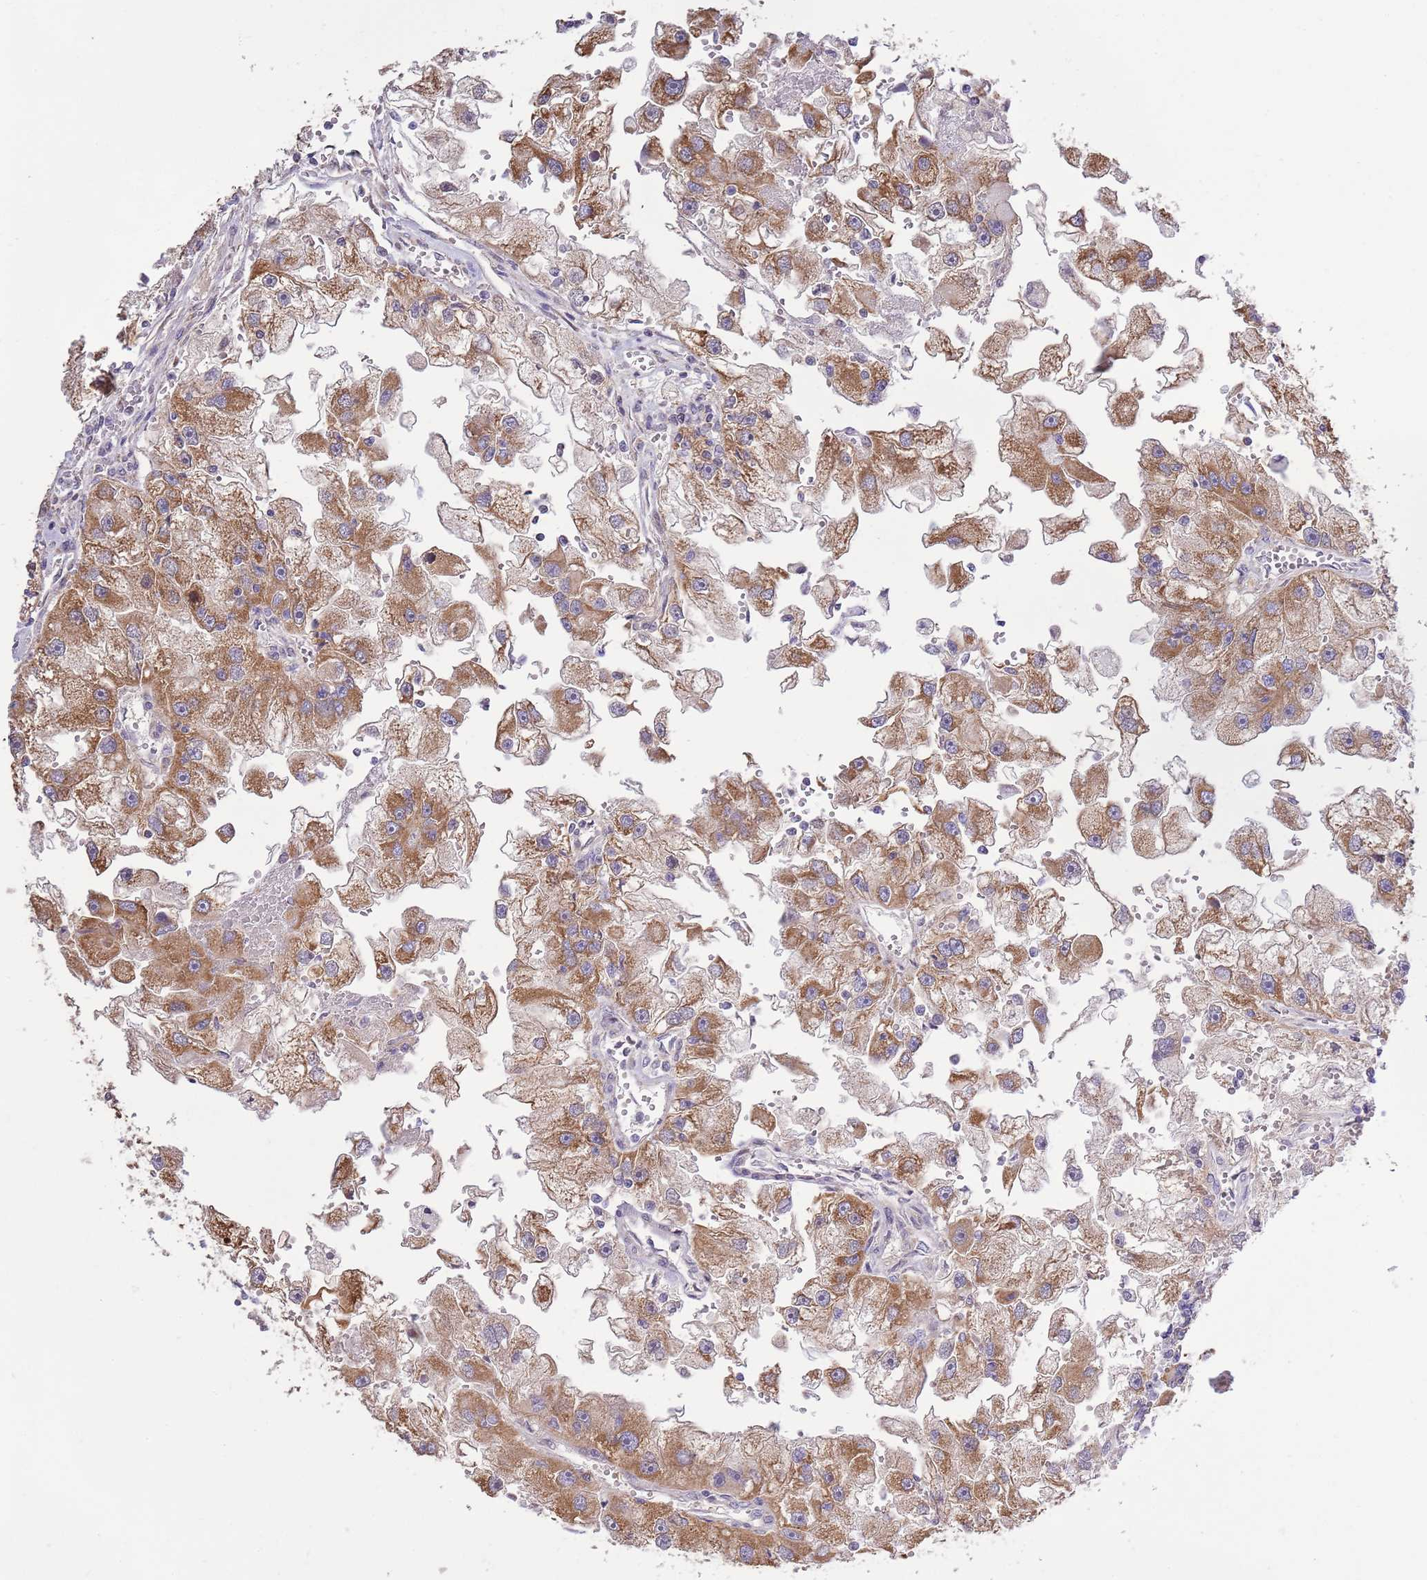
{"staining": {"intensity": "moderate", "quantity": ">75%", "location": "cytoplasmic/membranous"}, "tissue": "renal cancer", "cell_type": "Tumor cells", "image_type": "cancer", "snomed": [{"axis": "morphology", "description": "Adenocarcinoma, NOS"}, {"axis": "topography", "description": "Kidney"}], "caption": "Human renal cancer stained for a protein (brown) exhibits moderate cytoplasmic/membranous positive expression in approximately >75% of tumor cells.", "gene": "ARL2BP", "patient": {"sex": "male", "age": 63}}